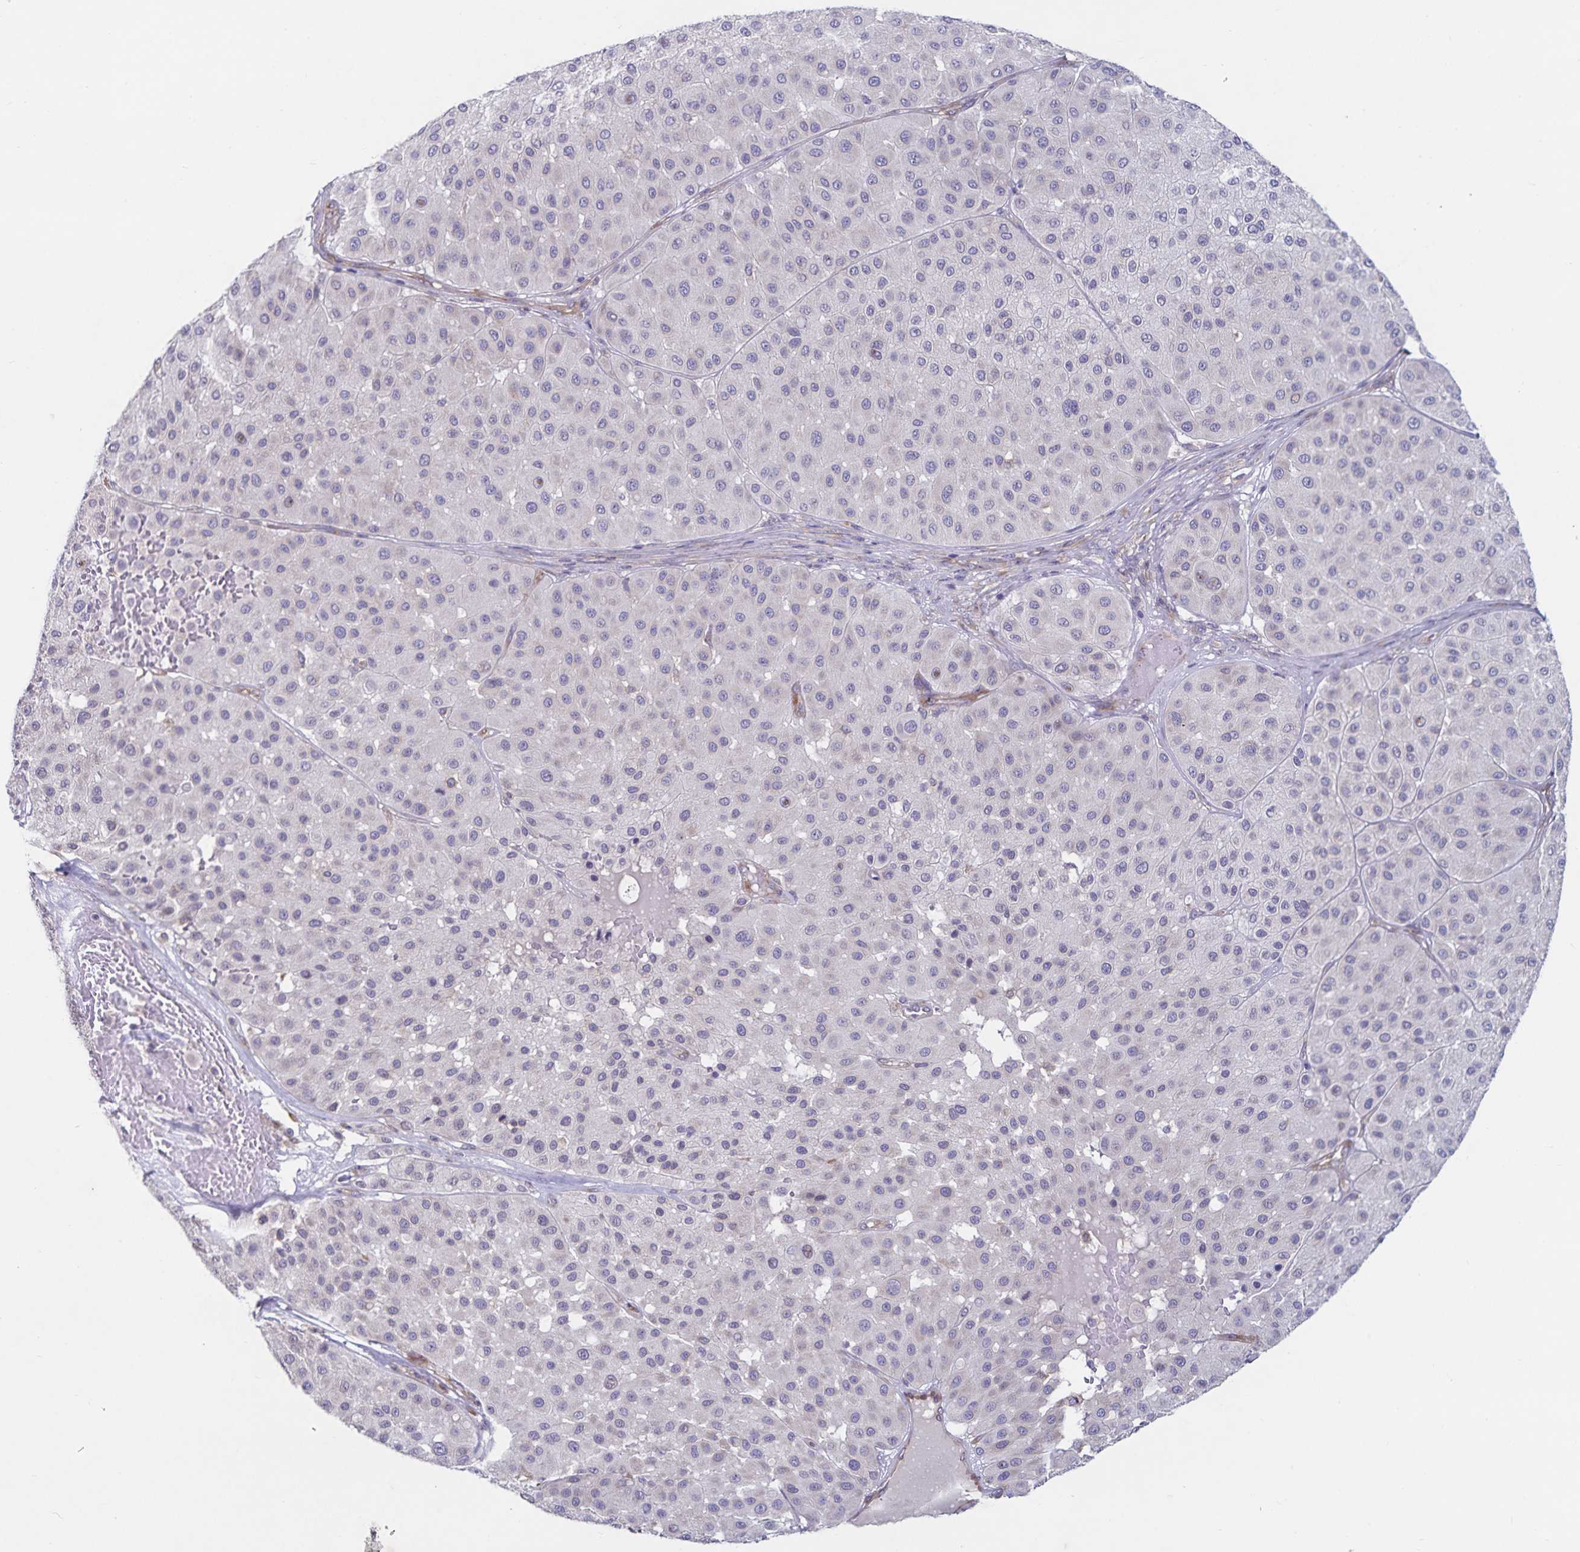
{"staining": {"intensity": "negative", "quantity": "none", "location": "none"}, "tissue": "melanoma", "cell_type": "Tumor cells", "image_type": "cancer", "snomed": [{"axis": "morphology", "description": "Malignant melanoma, Metastatic site"}, {"axis": "topography", "description": "Smooth muscle"}], "caption": "Tumor cells are negative for brown protein staining in melanoma.", "gene": "FAM120A", "patient": {"sex": "male", "age": 41}}